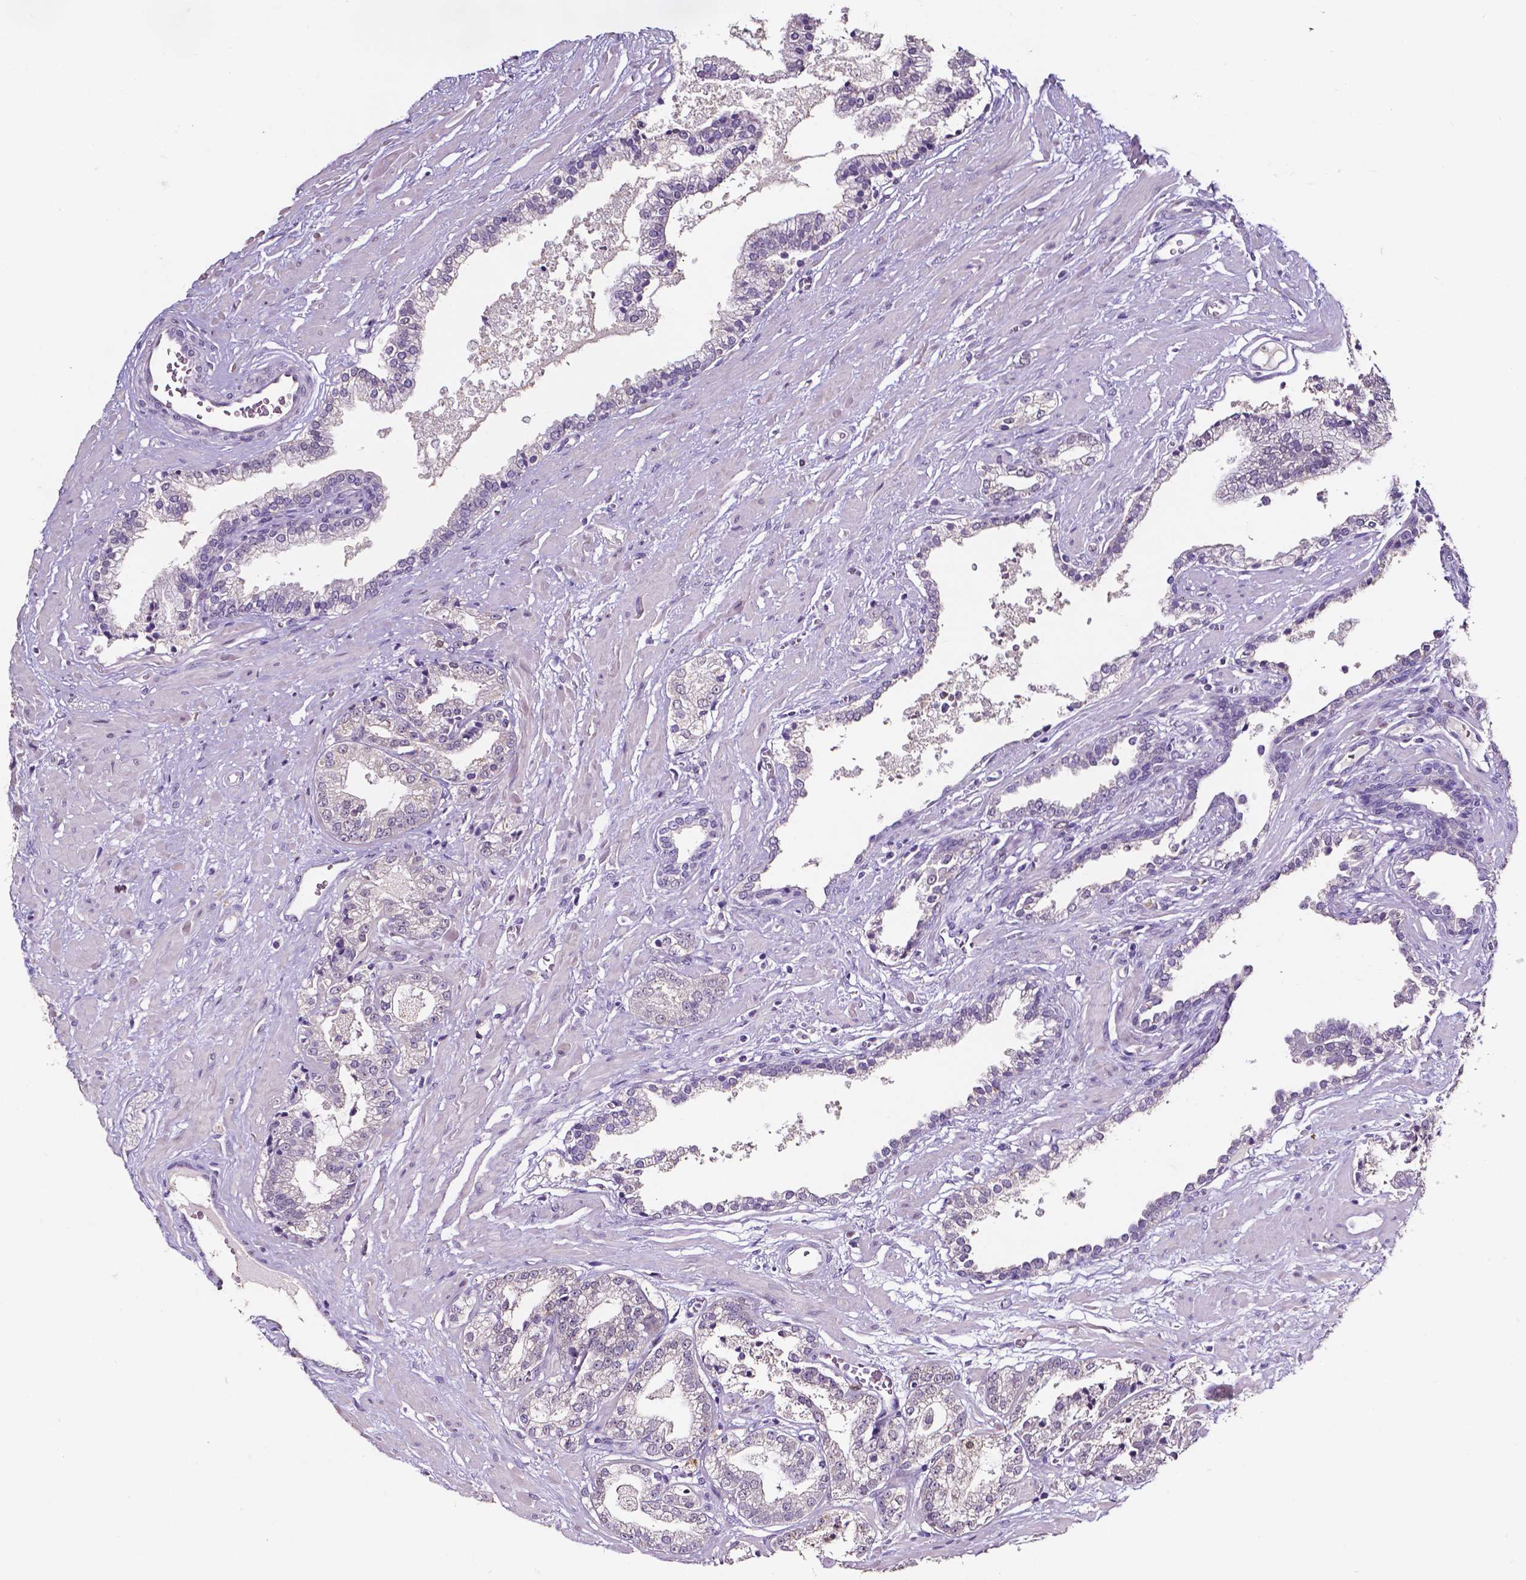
{"staining": {"intensity": "negative", "quantity": "none", "location": "none"}, "tissue": "prostate cancer", "cell_type": "Tumor cells", "image_type": "cancer", "snomed": [{"axis": "morphology", "description": "Adenocarcinoma, Low grade"}, {"axis": "topography", "description": "Prostate"}], "caption": "Tumor cells are negative for protein expression in human prostate cancer (adenocarcinoma (low-grade)). Nuclei are stained in blue.", "gene": "PSAT1", "patient": {"sex": "male", "age": 60}}